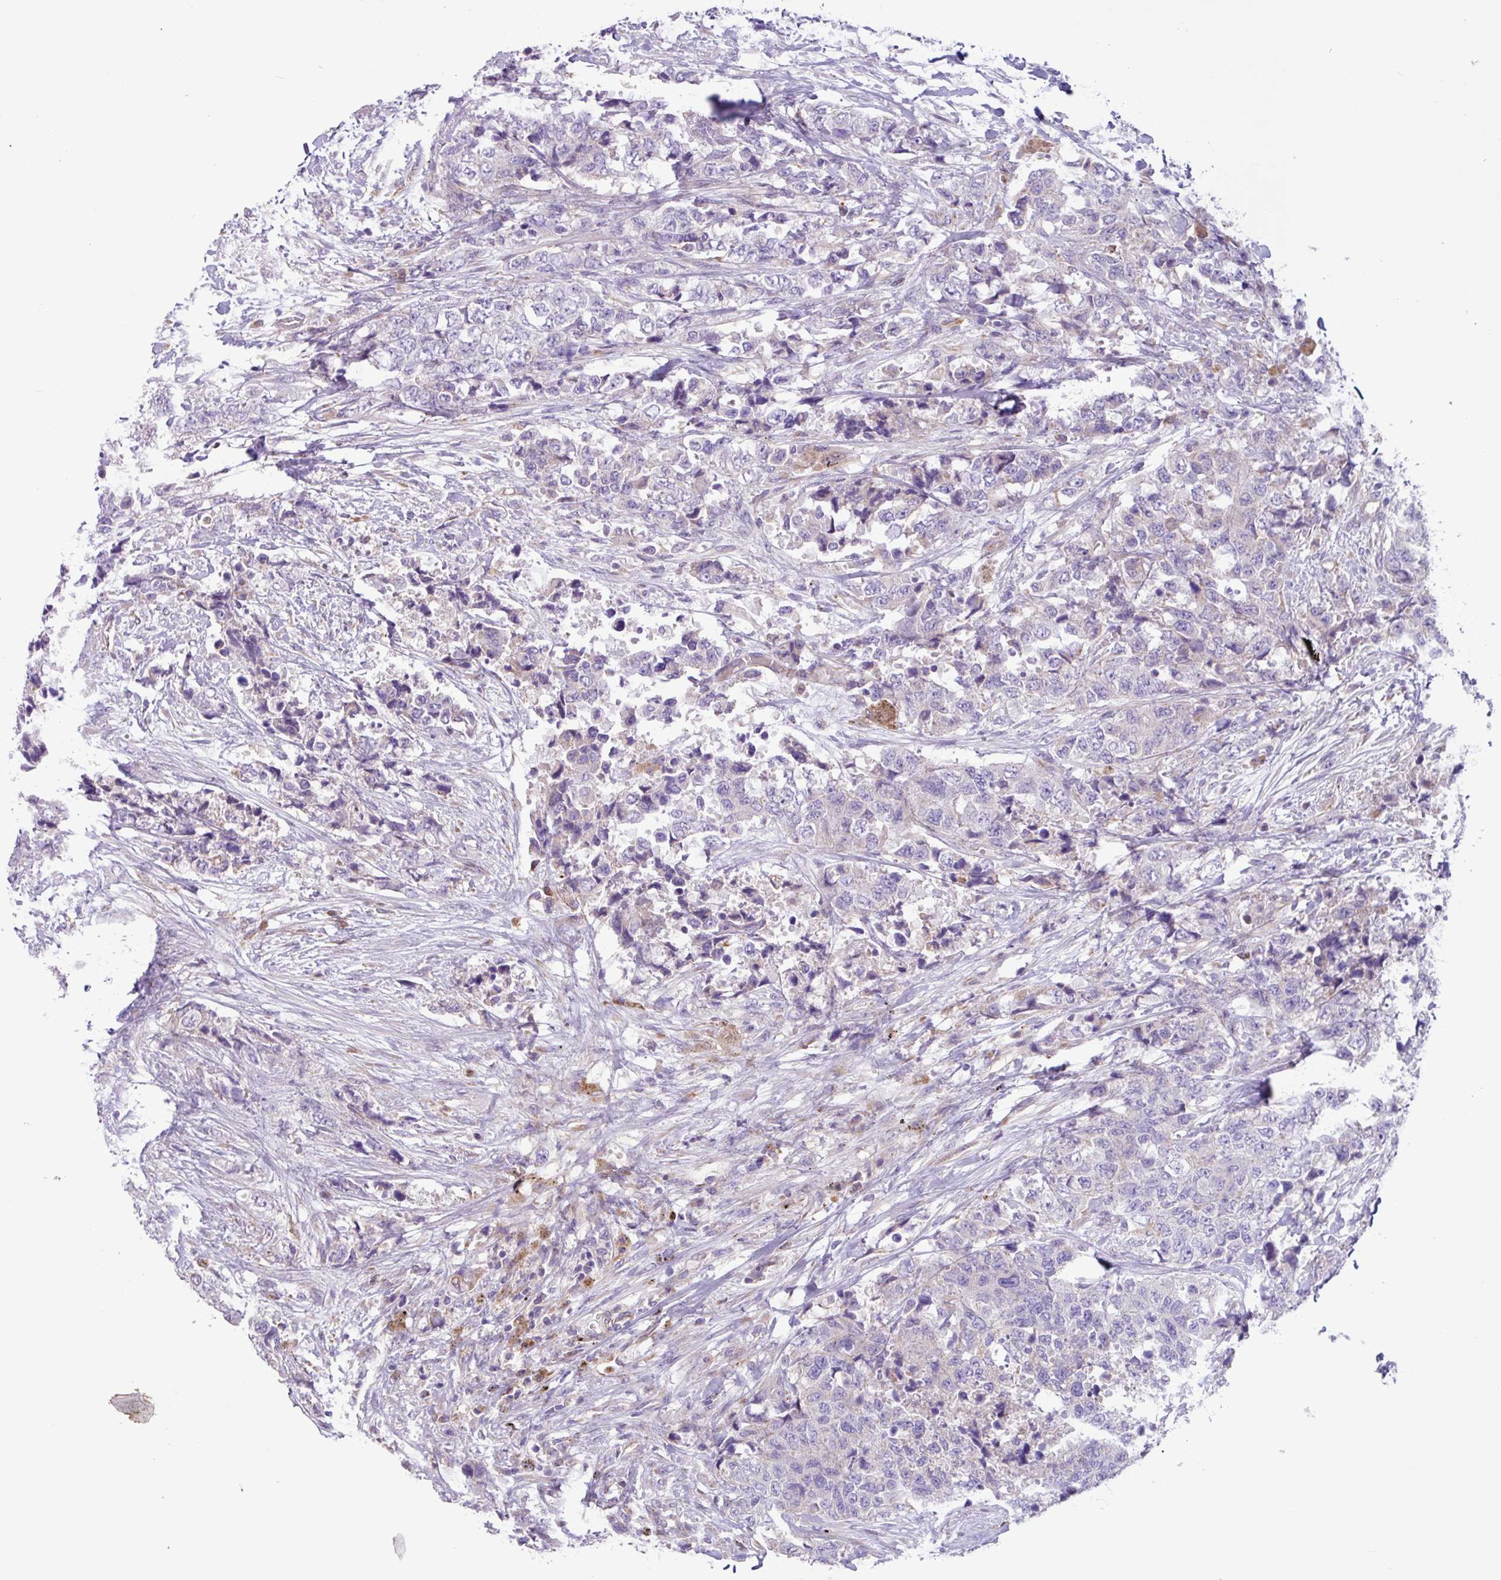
{"staining": {"intensity": "negative", "quantity": "none", "location": "none"}, "tissue": "urothelial cancer", "cell_type": "Tumor cells", "image_type": "cancer", "snomed": [{"axis": "morphology", "description": "Urothelial carcinoma, High grade"}, {"axis": "topography", "description": "Urinary bladder"}], "caption": "This image is of high-grade urothelial carcinoma stained with immunohistochemistry (IHC) to label a protein in brown with the nuclei are counter-stained blue. There is no expression in tumor cells. The staining was performed using DAB to visualize the protein expression in brown, while the nuclei were stained in blue with hematoxylin (Magnification: 20x).", "gene": "MRM2", "patient": {"sex": "female", "age": 78}}